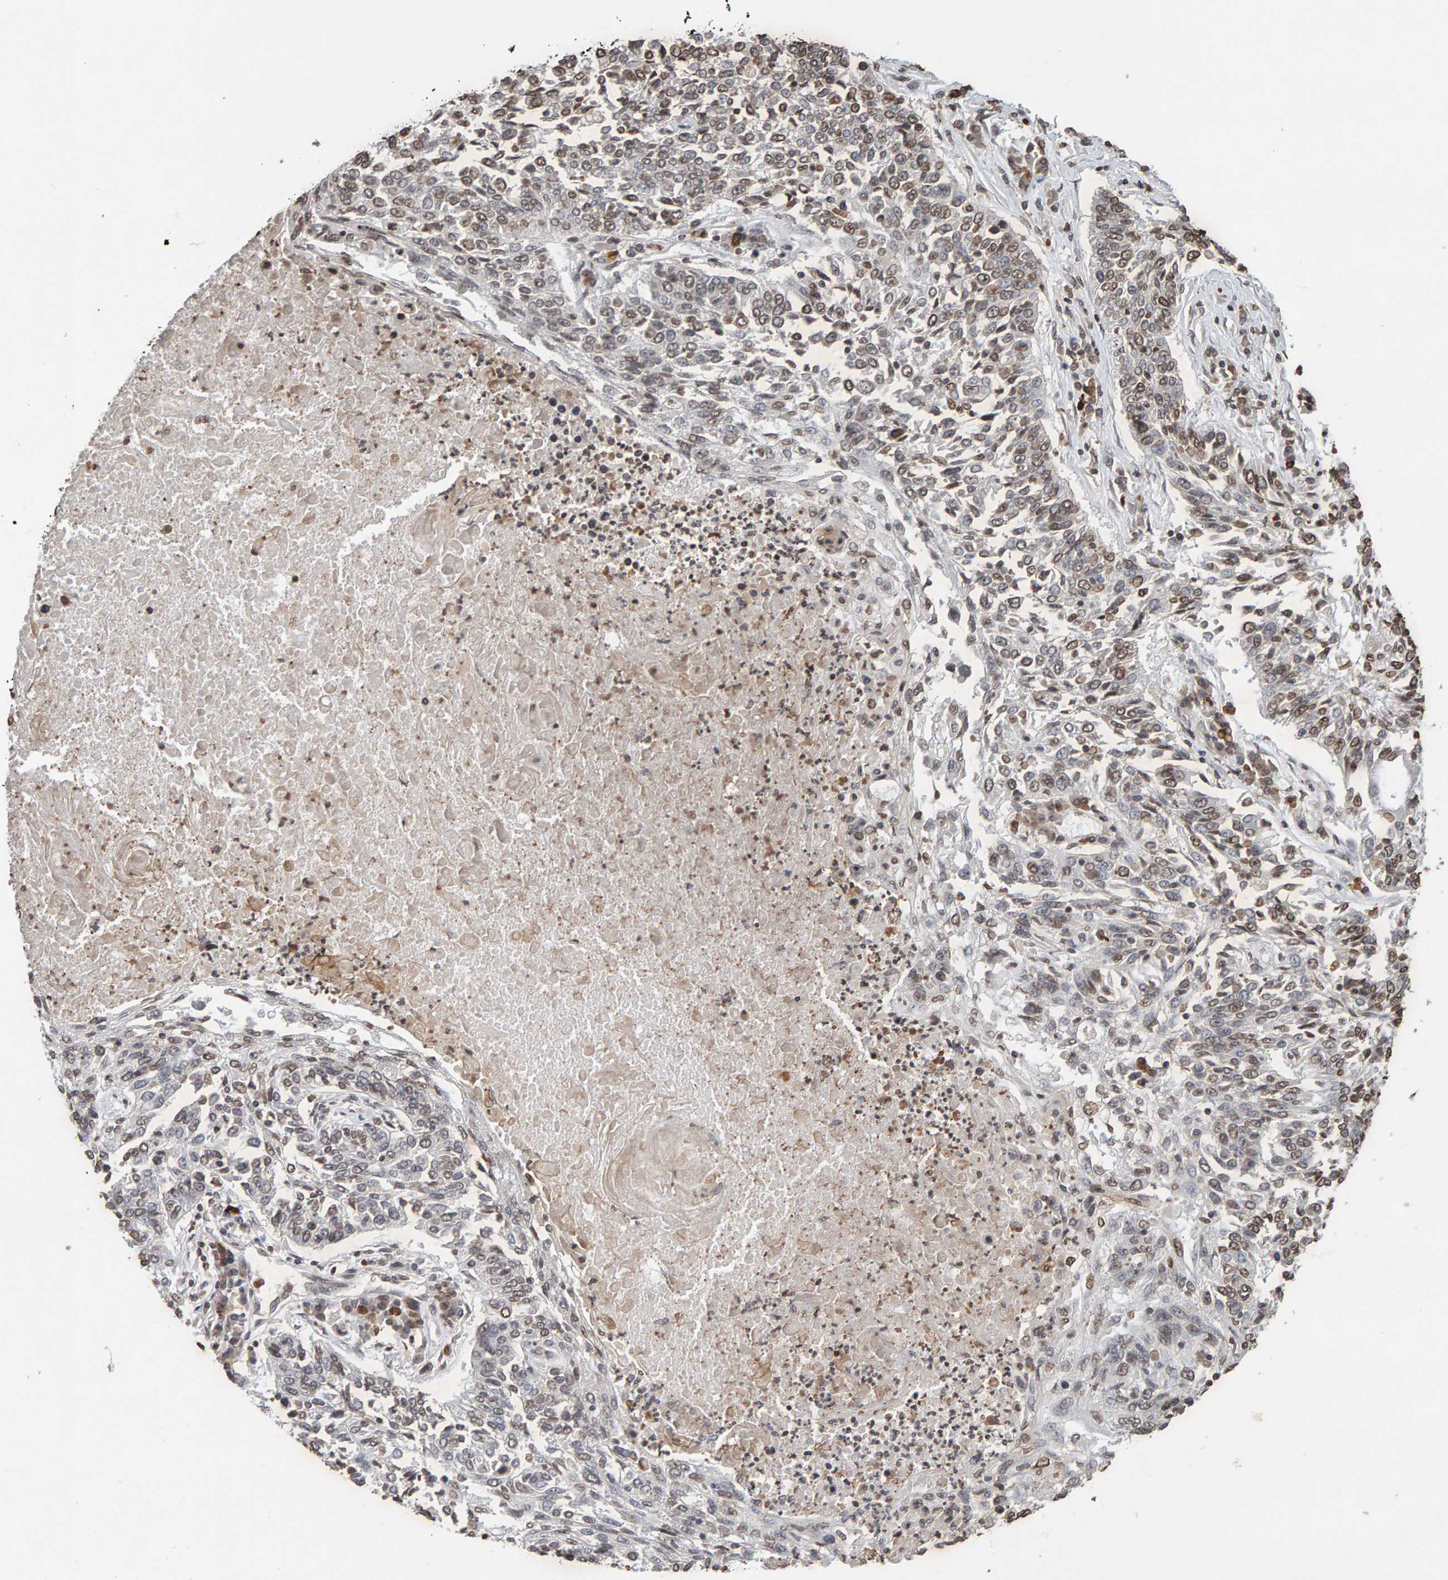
{"staining": {"intensity": "weak", "quantity": ">75%", "location": "nuclear"}, "tissue": "lung cancer", "cell_type": "Tumor cells", "image_type": "cancer", "snomed": [{"axis": "morphology", "description": "Normal tissue, NOS"}, {"axis": "morphology", "description": "Squamous cell carcinoma, NOS"}, {"axis": "topography", "description": "Cartilage tissue"}, {"axis": "topography", "description": "Bronchus"}, {"axis": "topography", "description": "Lung"}], "caption": "Protein expression analysis of lung cancer shows weak nuclear positivity in about >75% of tumor cells.", "gene": "DNAJB5", "patient": {"sex": "female", "age": 49}}